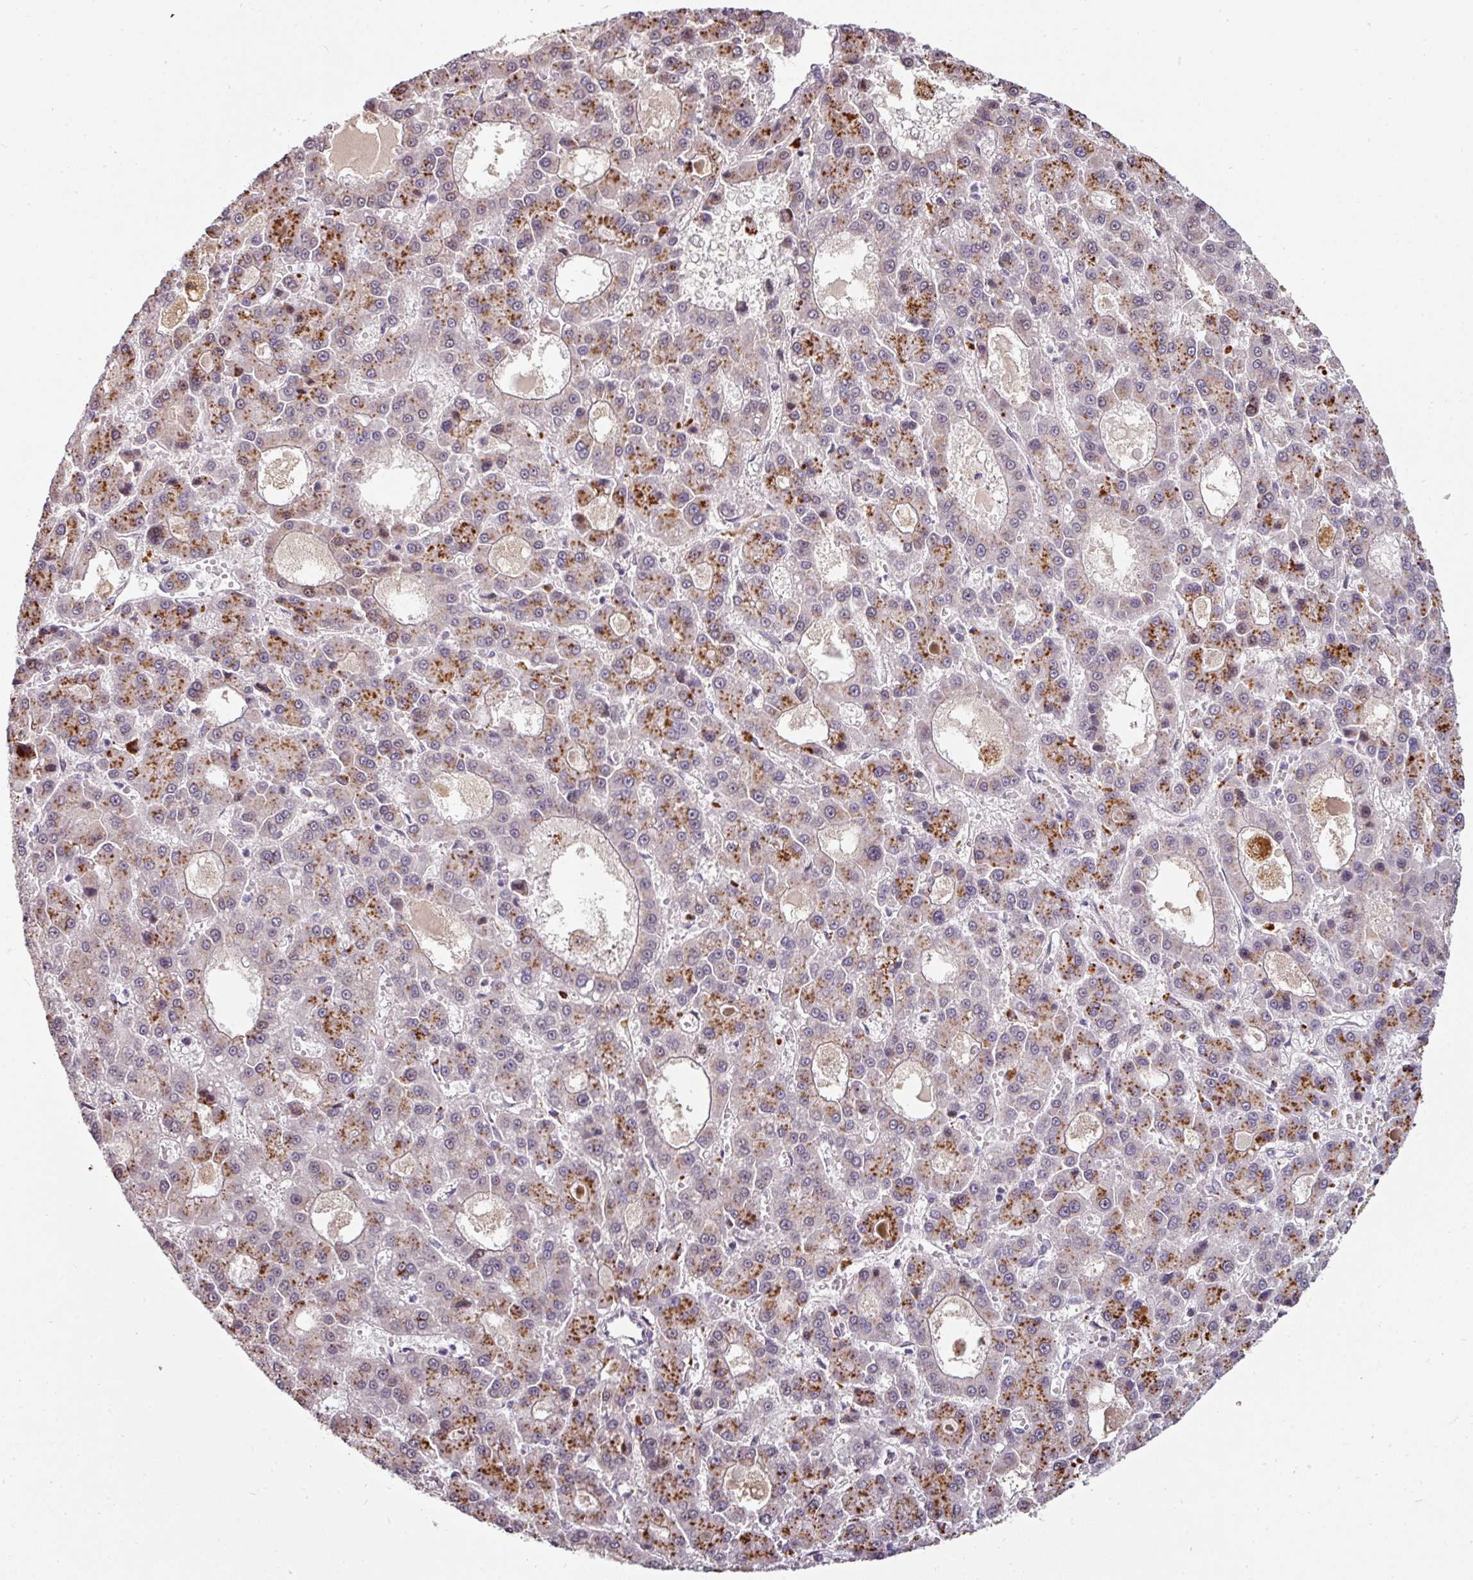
{"staining": {"intensity": "strong", "quantity": "25%-75%", "location": "cytoplasmic/membranous"}, "tissue": "liver cancer", "cell_type": "Tumor cells", "image_type": "cancer", "snomed": [{"axis": "morphology", "description": "Carcinoma, Hepatocellular, NOS"}, {"axis": "topography", "description": "Liver"}], "caption": "Strong cytoplasmic/membranous protein positivity is seen in about 25%-75% of tumor cells in liver cancer.", "gene": "SWSAP1", "patient": {"sex": "male", "age": 70}}